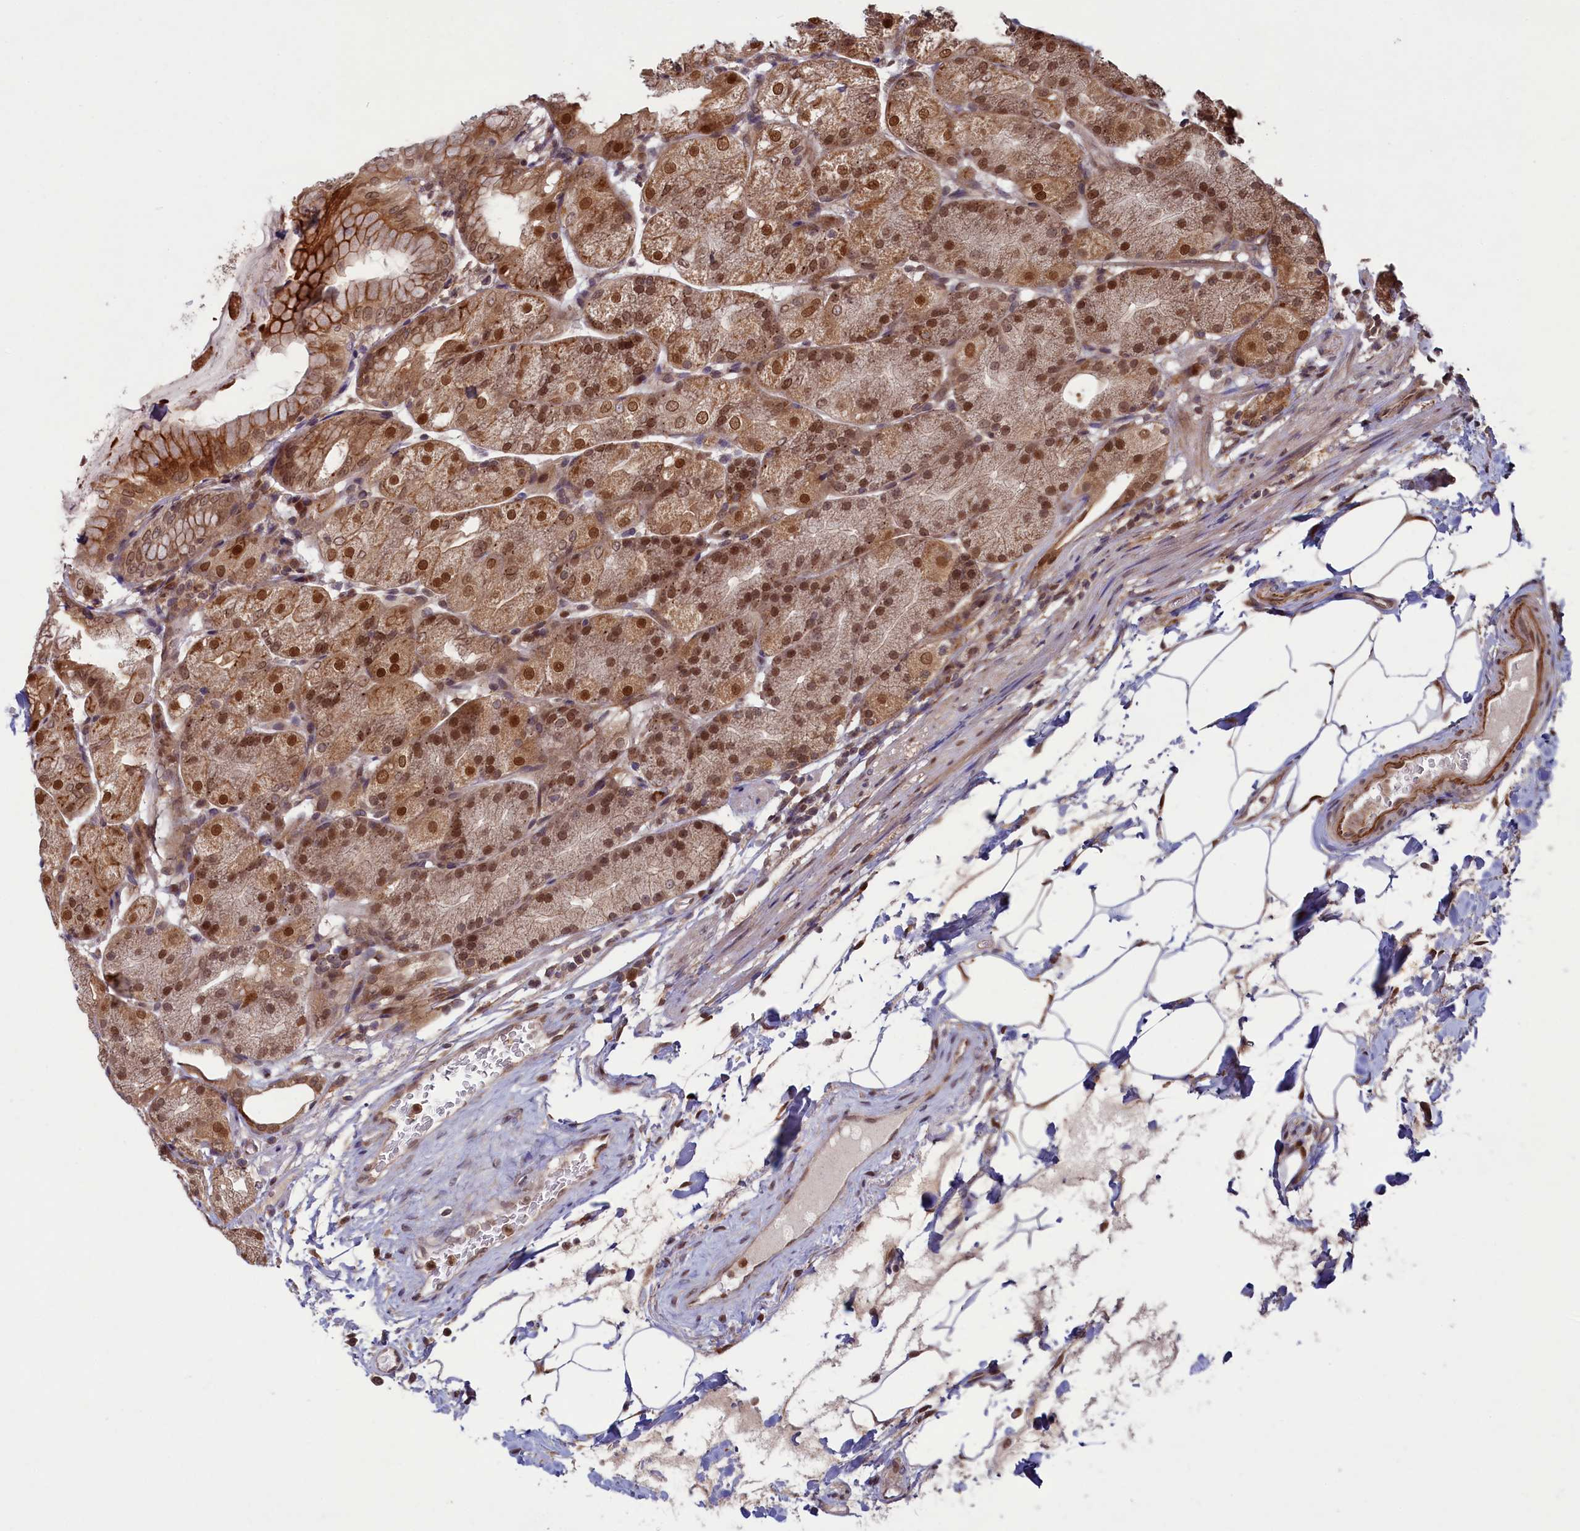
{"staining": {"intensity": "strong", "quantity": ">75%", "location": "cytoplasmic/membranous,nuclear"}, "tissue": "stomach", "cell_type": "Glandular cells", "image_type": "normal", "snomed": [{"axis": "morphology", "description": "Normal tissue, NOS"}, {"axis": "topography", "description": "Stomach, upper"}, {"axis": "topography", "description": "Stomach, lower"}], "caption": "Protein staining of benign stomach reveals strong cytoplasmic/membranous,nuclear positivity in approximately >75% of glandular cells. Immunohistochemistry (ihc) stains the protein of interest in brown and the nuclei are stained blue.", "gene": "NAE1", "patient": {"sex": "male", "age": 62}}